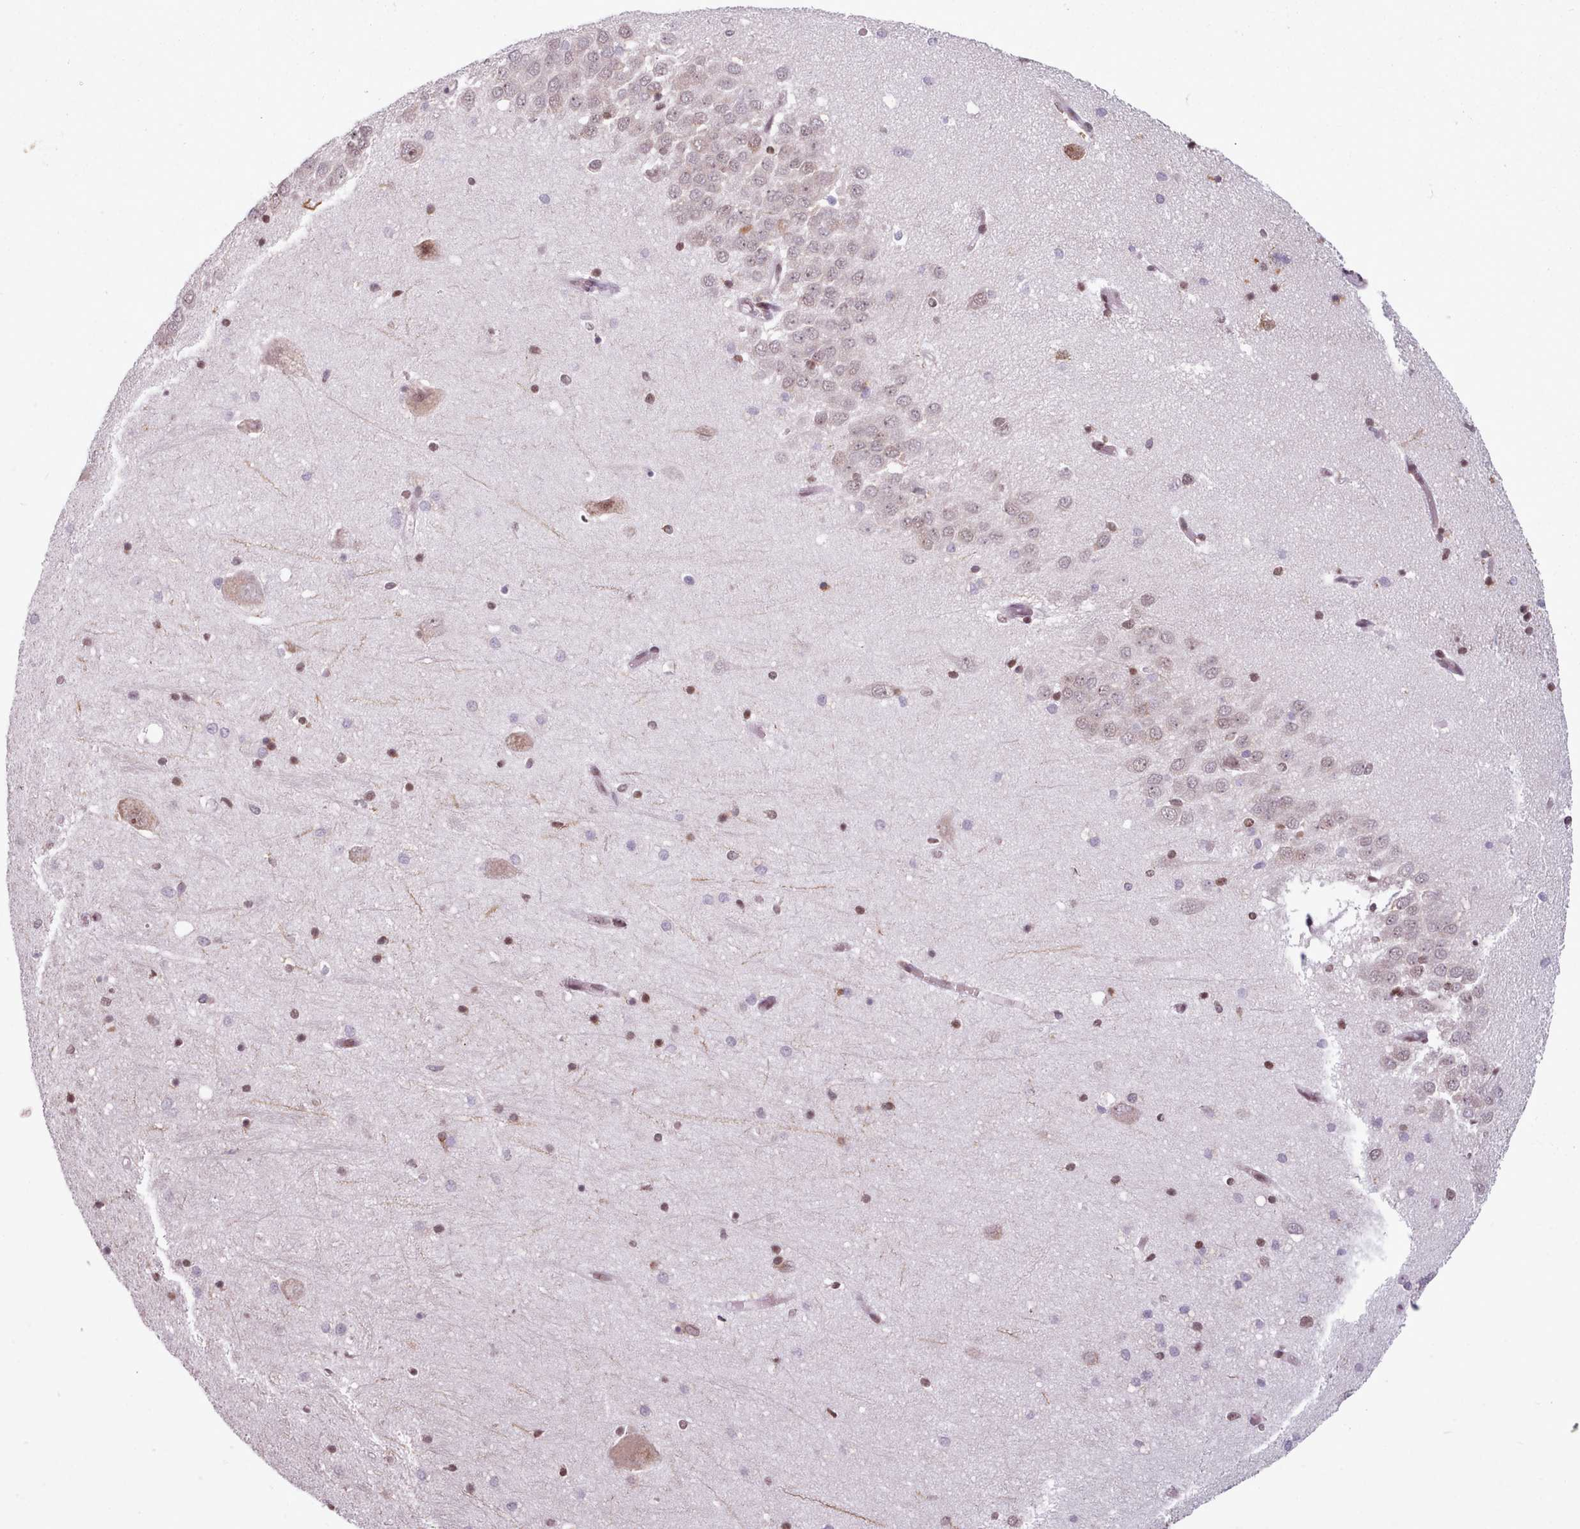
{"staining": {"intensity": "moderate", "quantity": "25%-75%", "location": "cytoplasmic/membranous,nuclear"}, "tissue": "hippocampus", "cell_type": "Glial cells", "image_type": "normal", "snomed": [{"axis": "morphology", "description": "Normal tissue, NOS"}, {"axis": "topography", "description": "Hippocampus"}], "caption": "Immunohistochemistry (IHC) (DAB (3,3'-diaminobenzidine)) staining of unremarkable human hippocampus shows moderate cytoplasmic/membranous,nuclear protein expression in about 25%-75% of glial cells.", "gene": "SRRM1", "patient": {"sex": "male", "age": 70}}